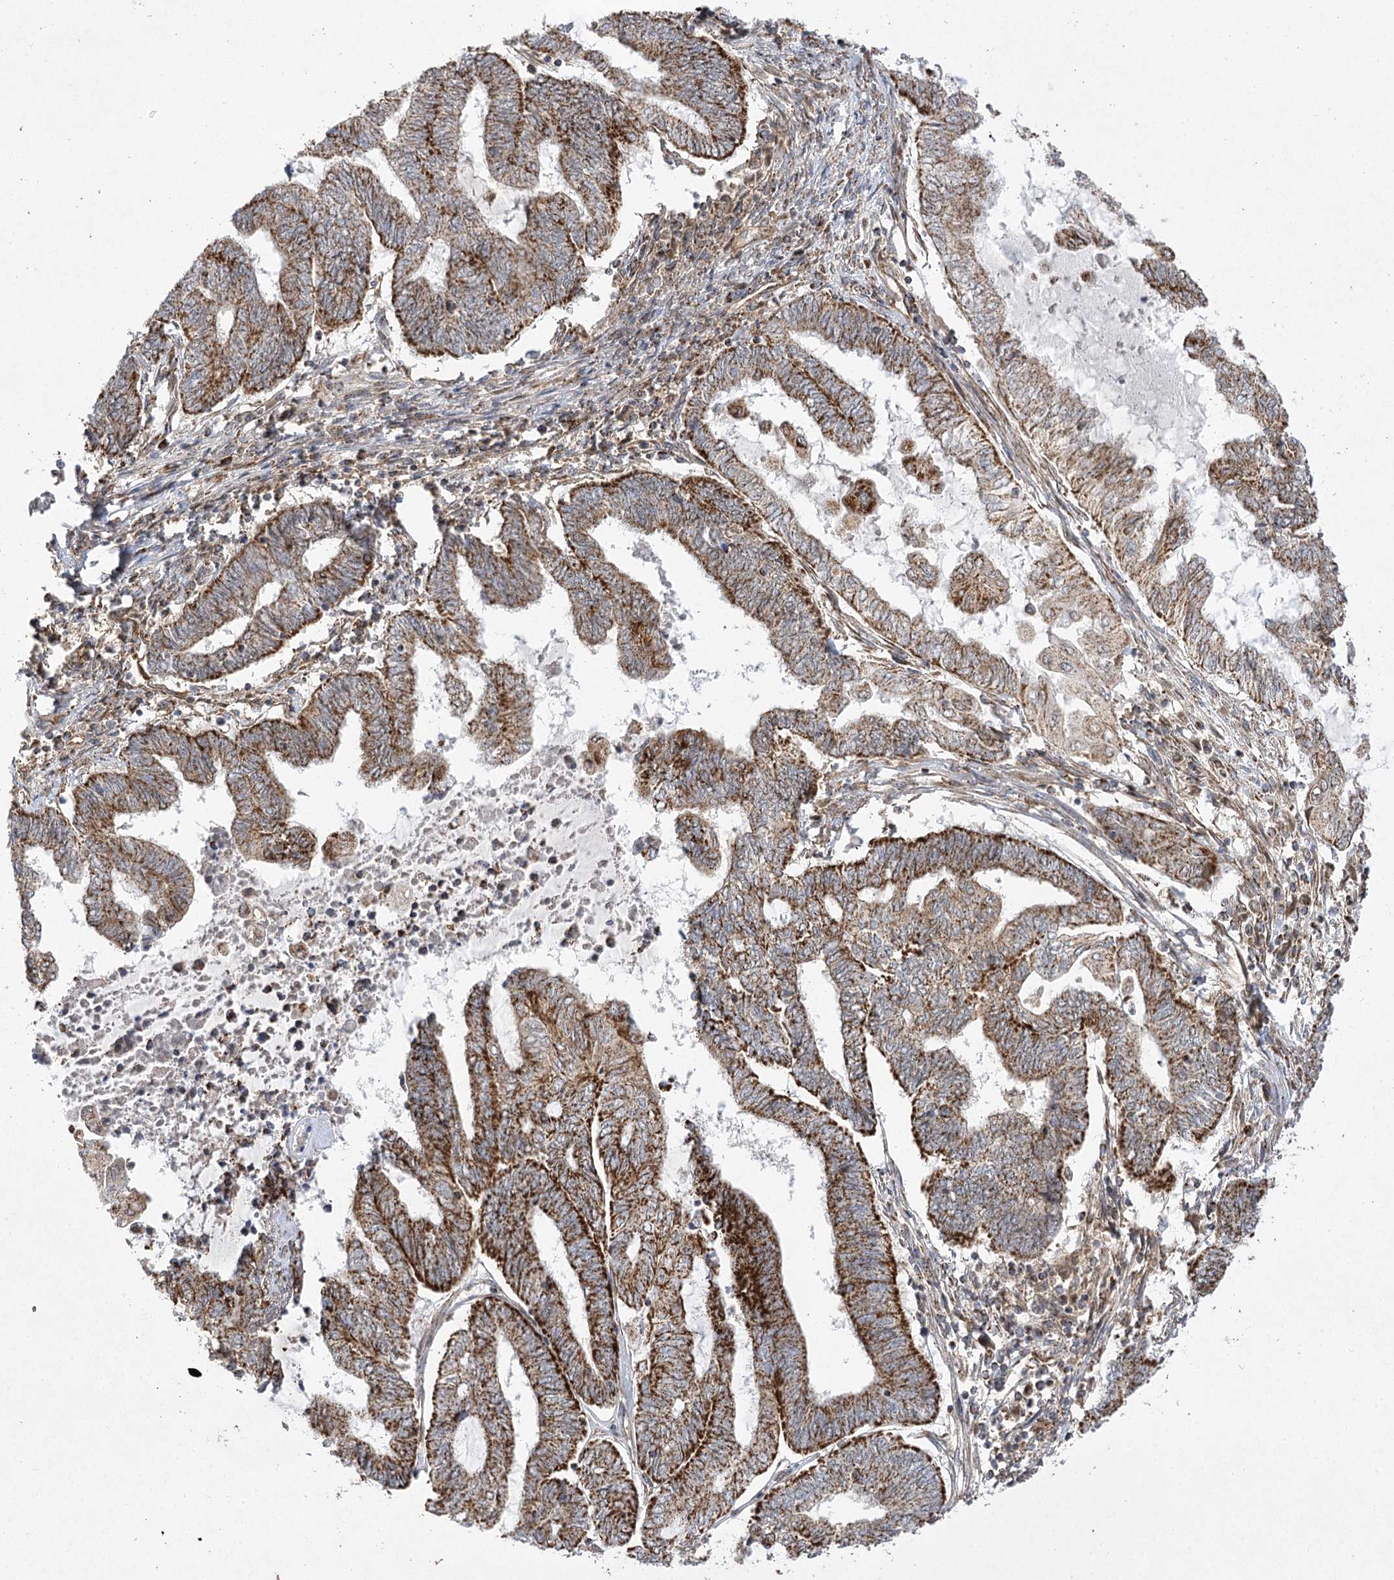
{"staining": {"intensity": "strong", "quantity": ">75%", "location": "cytoplasmic/membranous"}, "tissue": "endometrial cancer", "cell_type": "Tumor cells", "image_type": "cancer", "snomed": [{"axis": "morphology", "description": "Adenocarcinoma, NOS"}, {"axis": "topography", "description": "Uterus"}, {"axis": "topography", "description": "Endometrium"}], "caption": "Endometrial adenocarcinoma was stained to show a protein in brown. There is high levels of strong cytoplasmic/membranous positivity in about >75% of tumor cells.", "gene": "SLC4A1AP", "patient": {"sex": "female", "age": 70}}